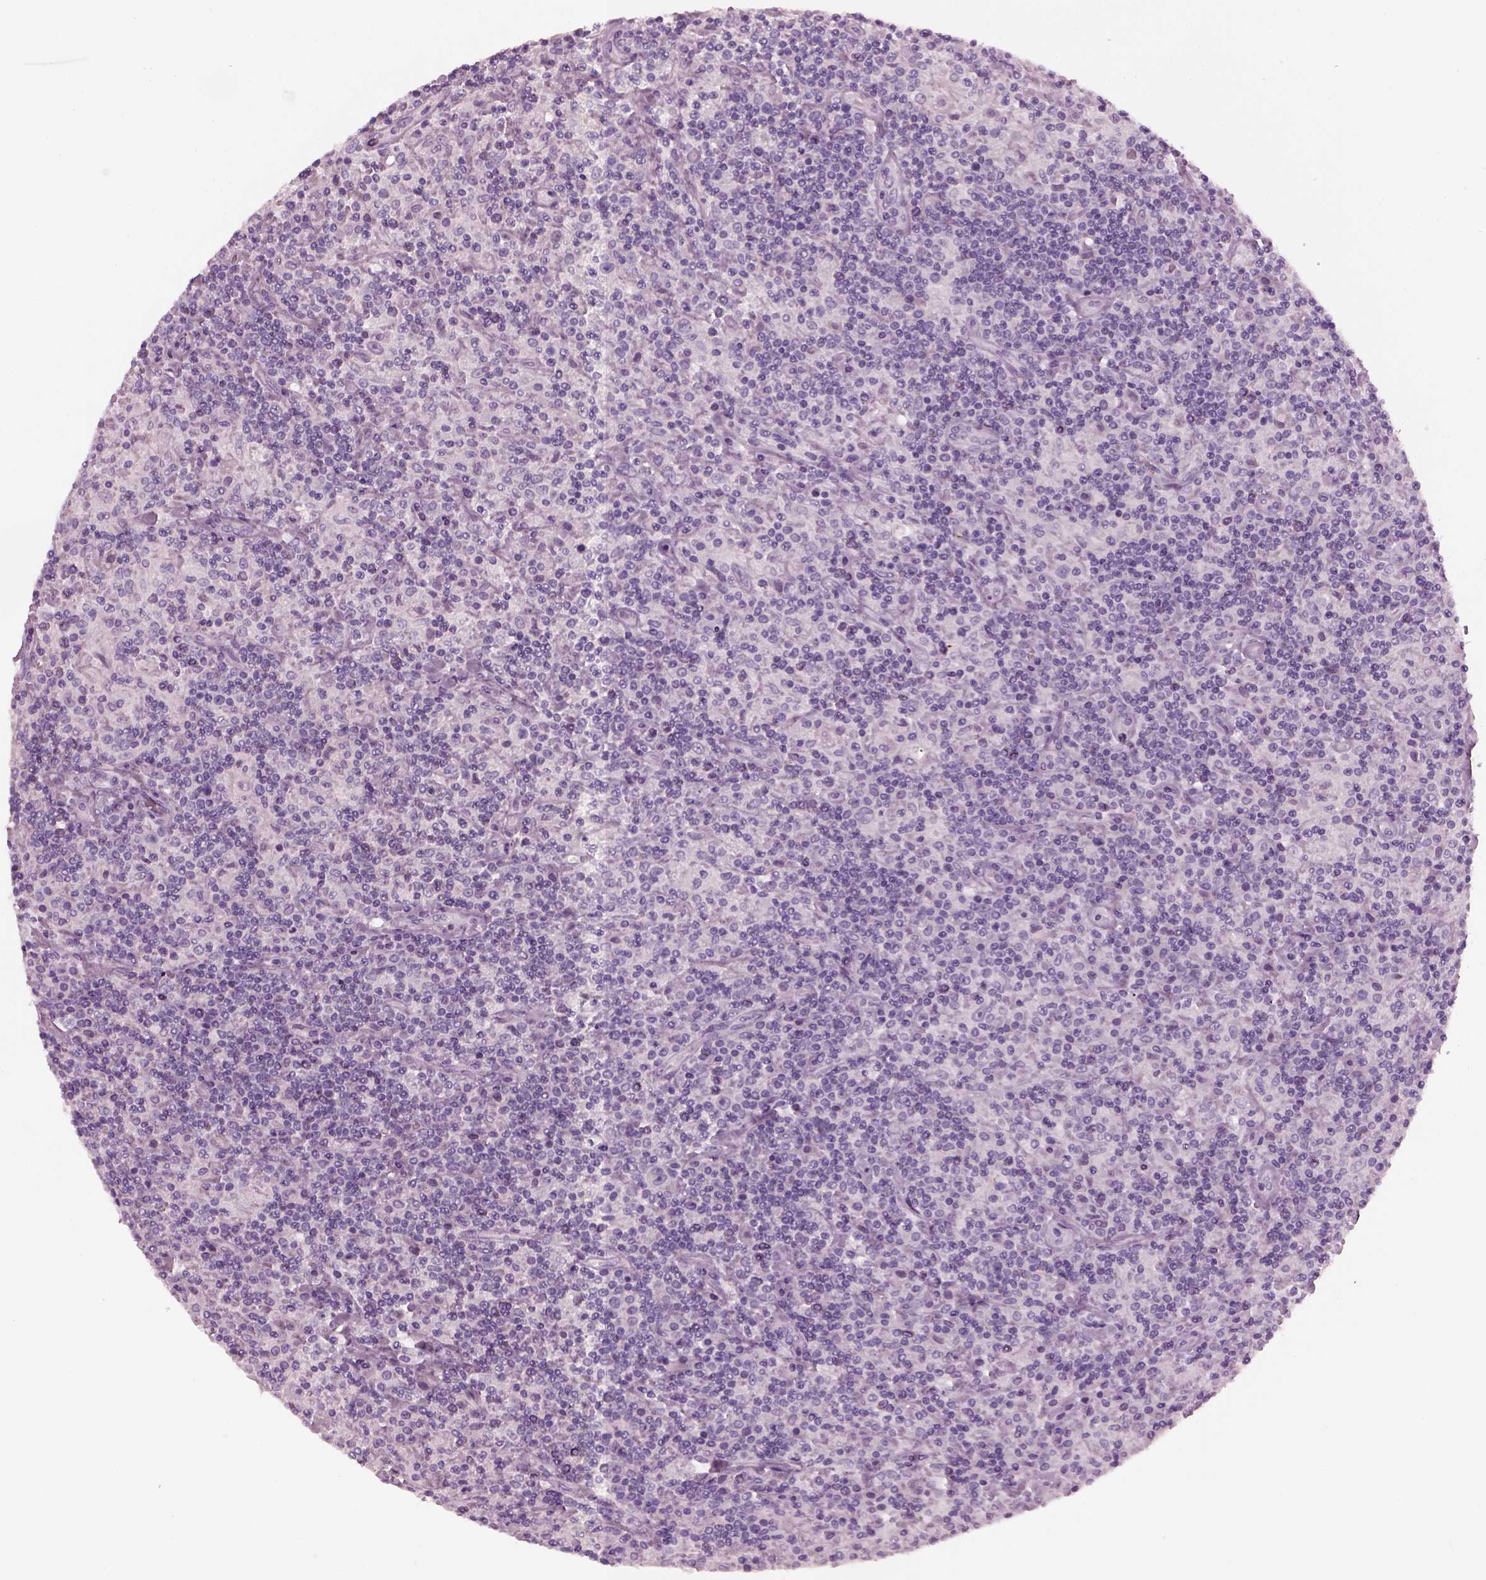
{"staining": {"intensity": "negative", "quantity": "none", "location": "none"}, "tissue": "lymphoma", "cell_type": "Tumor cells", "image_type": "cancer", "snomed": [{"axis": "morphology", "description": "Hodgkin's disease, NOS"}, {"axis": "topography", "description": "Lymph node"}], "caption": "Immunohistochemistry (IHC) of human Hodgkin's disease demonstrates no expression in tumor cells.", "gene": "DPYSL5", "patient": {"sex": "male", "age": 70}}